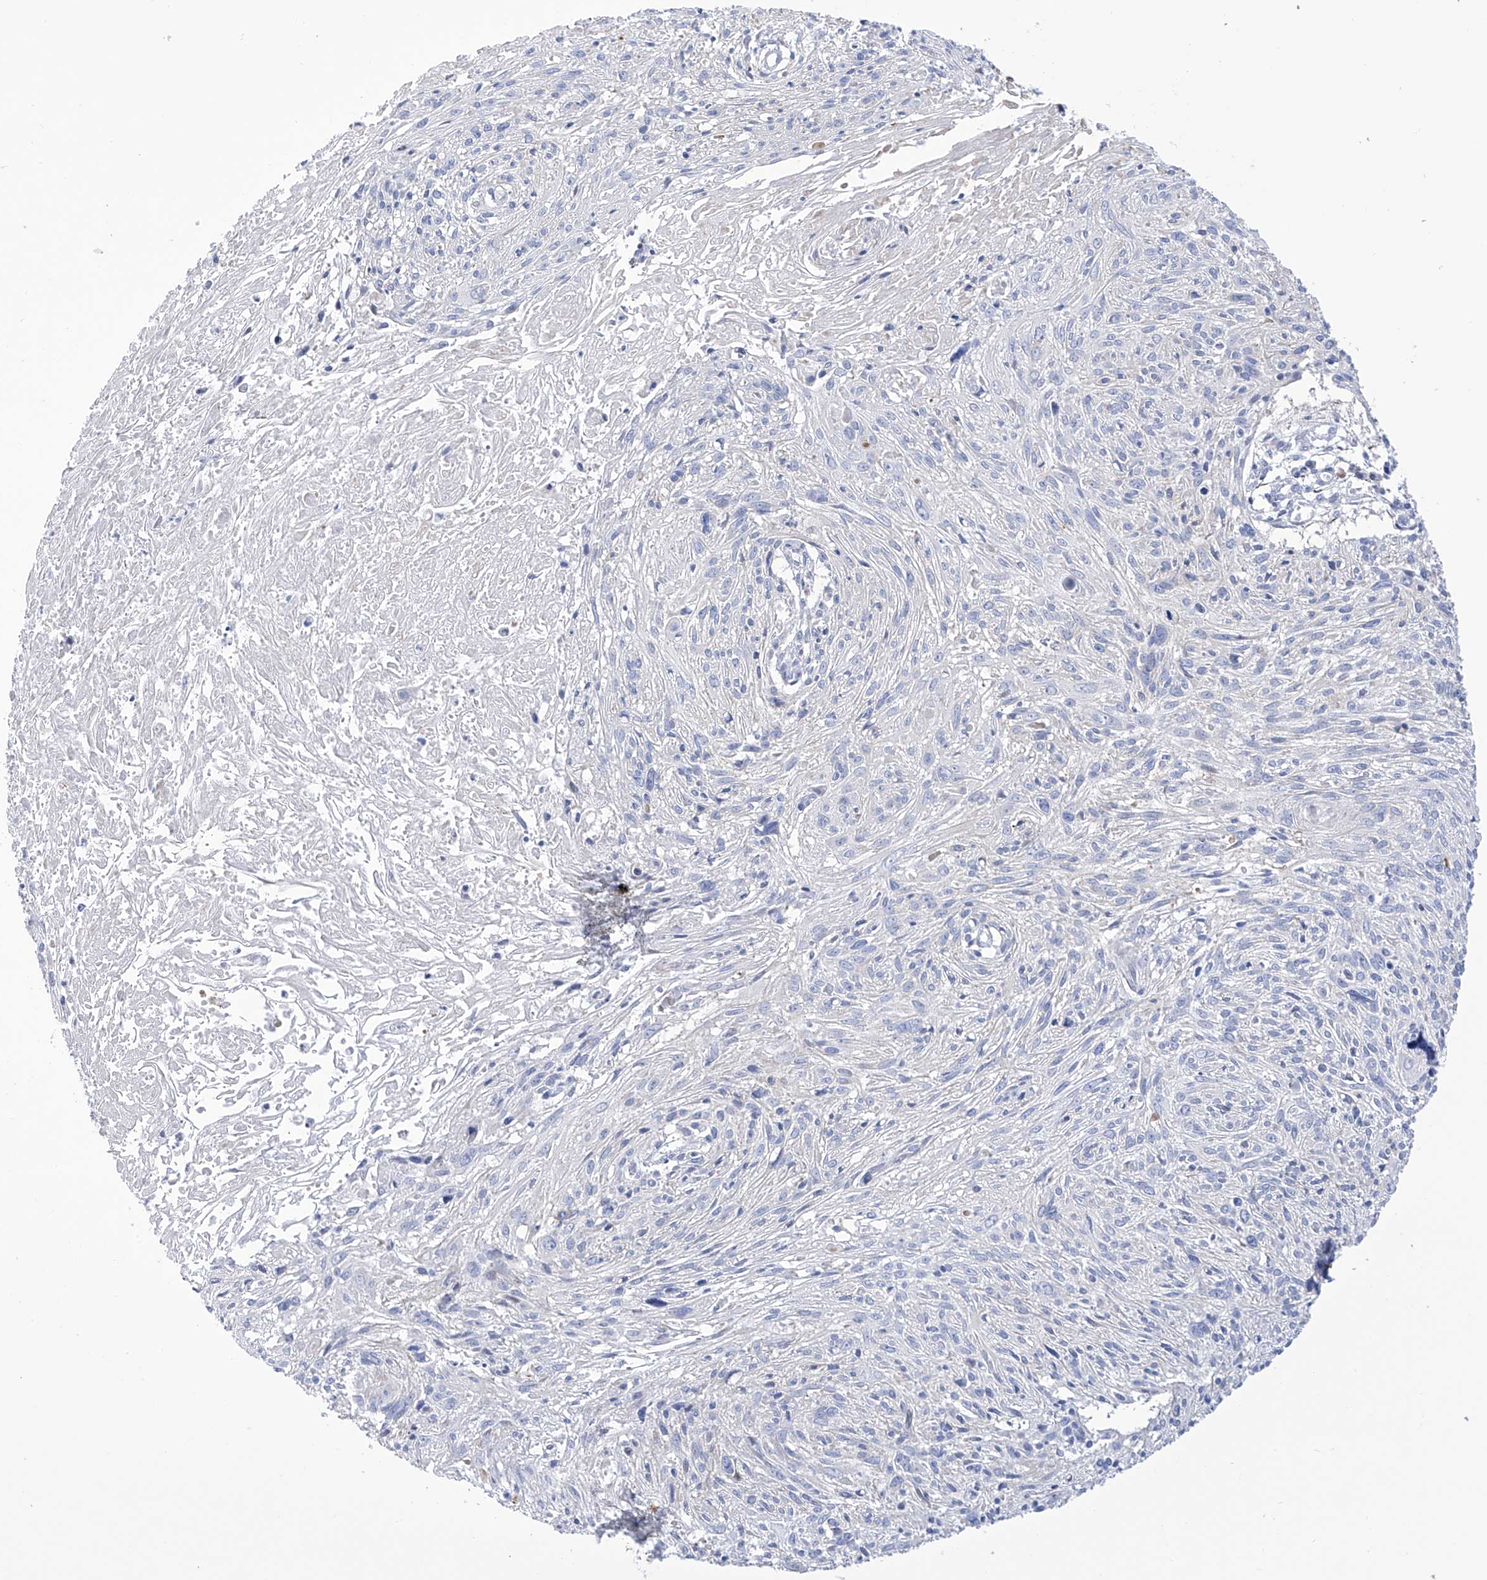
{"staining": {"intensity": "negative", "quantity": "none", "location": "none"}, "tissue": "cervical cancer", "cell_type": "Tumor cells", "image_type": "cancer", "snomed": [{"axis": "morphology", "description": "Squamous cell carcinoma, NOS"}, {"axis": "topography", "description": "Cervix"}], "caption": "Micrograph shows no protein staining in tumor cells of cervical cancer (squamous cell carcinoma) tissue. (DAB (3,3'-diaminobenzidine) IHC visualized using brightfield microscopy, high magnification).", "gene": "C1orf87", "patient": {"sex": "female", "age": 51}}